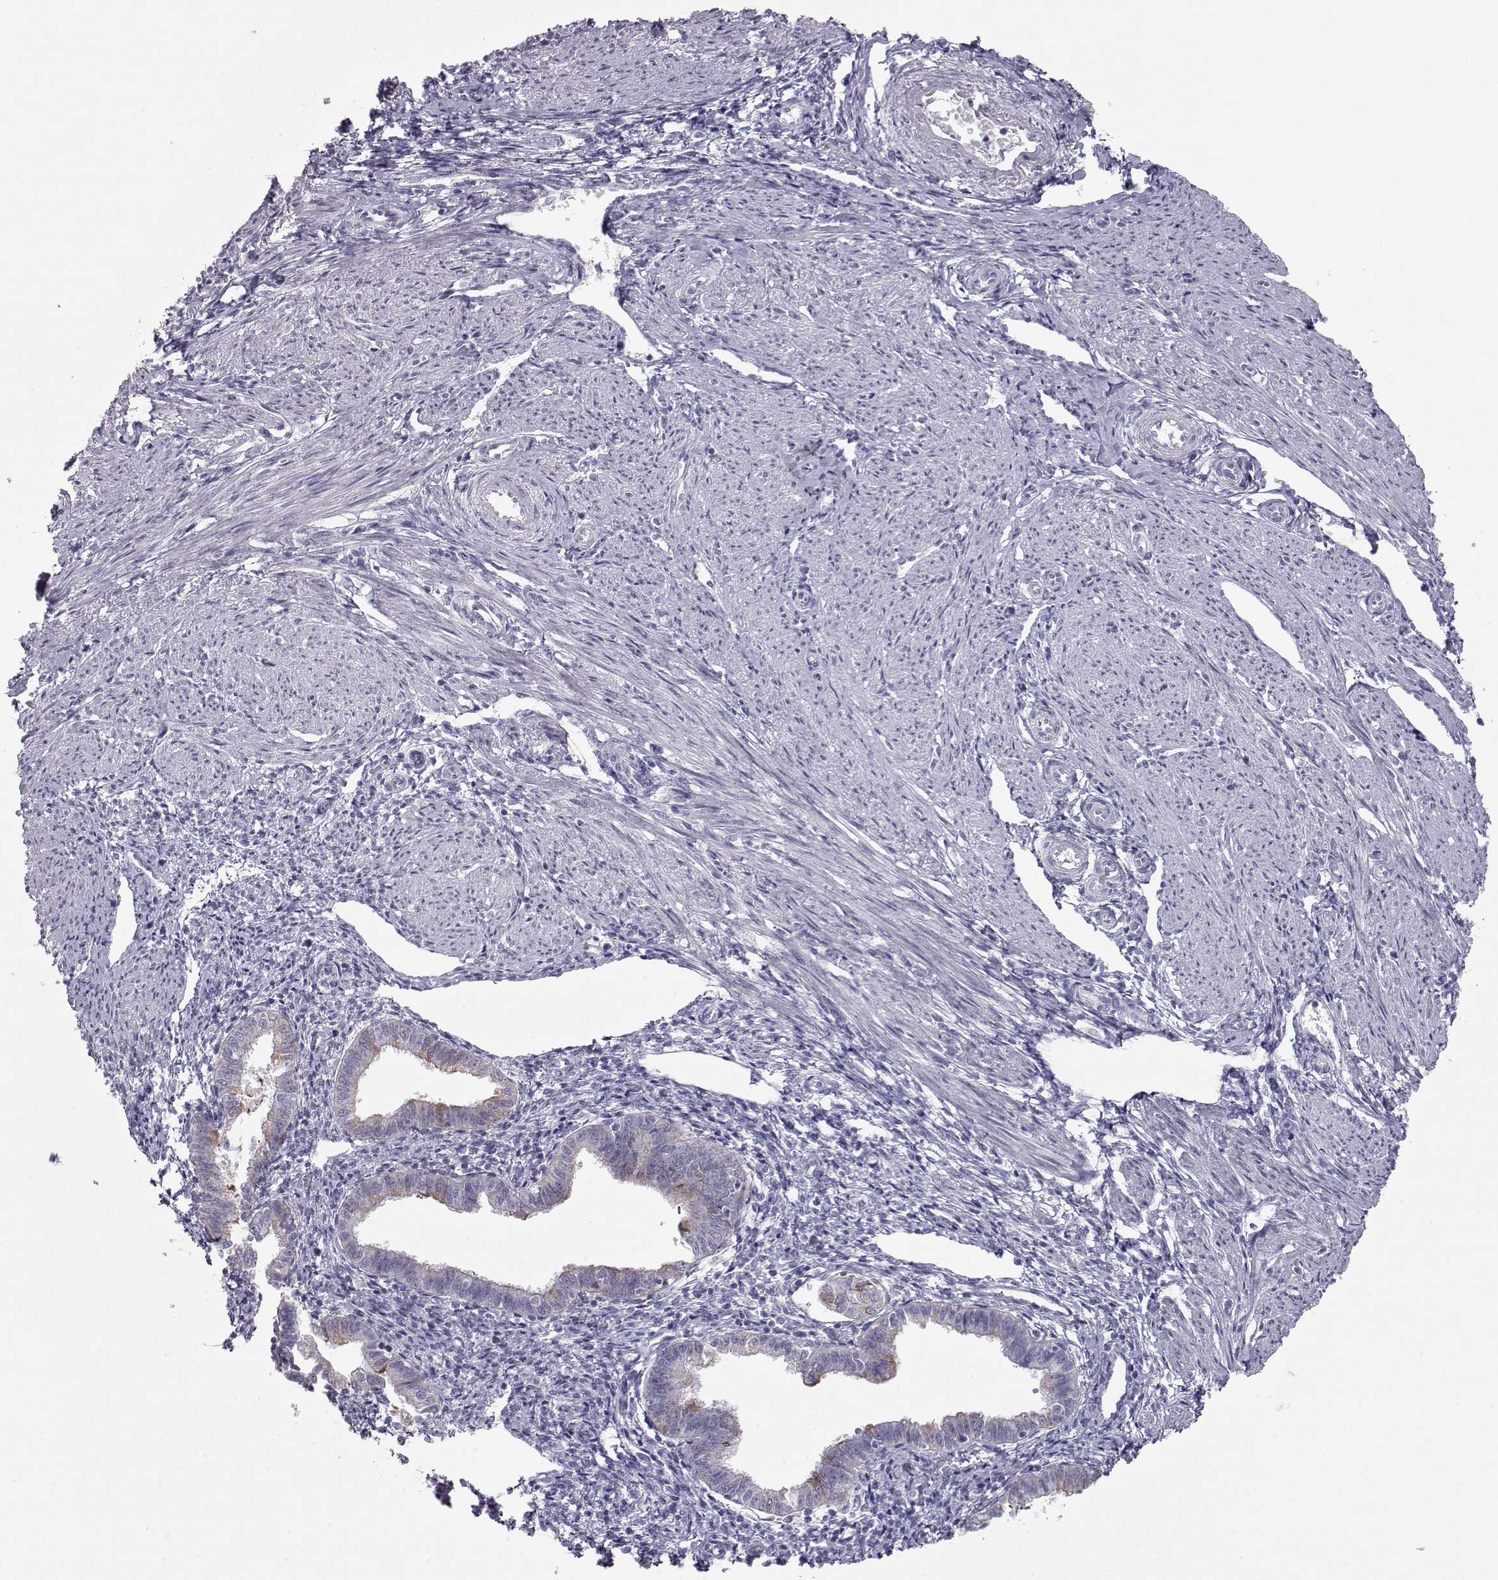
{"staining": {"intensity": "negative", "quantity": "none", "location": "none"}, "tissue": "endometrium", "cell_type": "Cells in endometrial stroma", "image_type": "normal", "snomed": [{"axis": "morphology", "description": "Normal tissue, NOS"}, {"axis": "topography", "description": "Endometrium"}], "caption": "This is an immunohistochemistry (IHC) photomicrograph of benign endometrium. There is no positivity in cells in endometrial stroma.", "gene": "LAMB3", "patient": {"sex": "female", "age": 37}}